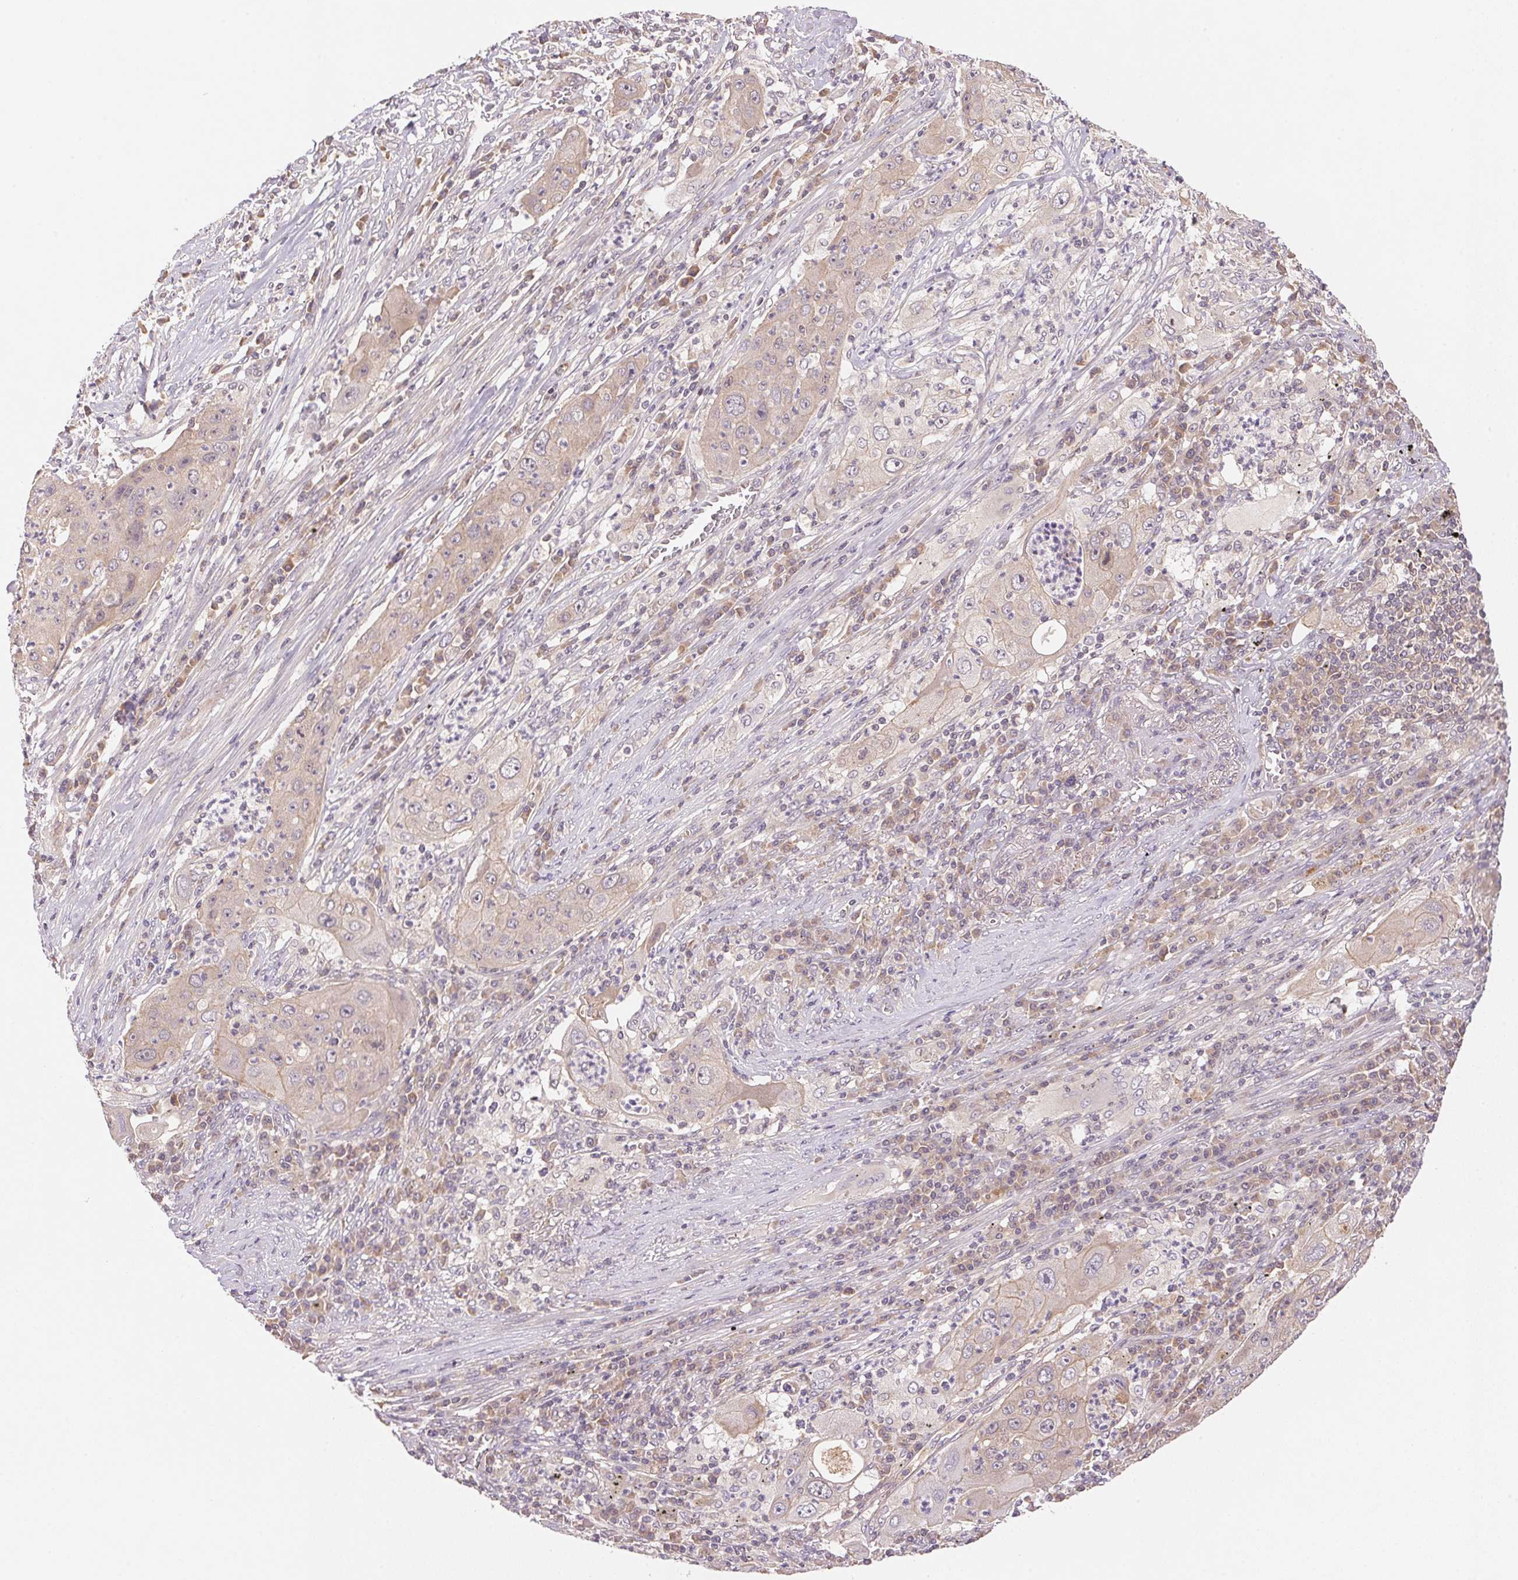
{"staining": {"intensity": "weak", "quantity": ">75%", "location": "cytoplasmic/membranous"}, "tissue": "lung cancer", "cell_type": "Tumor cells", "image_type": "cancer", "snomed": [{"axis": "morphology", "description": "Squamous cell carcinoma, NOS"}, {"axis": "topography", "description": "Lung"}], "caption": "A brown stain labels weak cytoplasmic/membranous positivity of a protein in lung cancer tumor cells.", "gene": "BNIP5", "patient": {"sex": "female", "age": 59}}